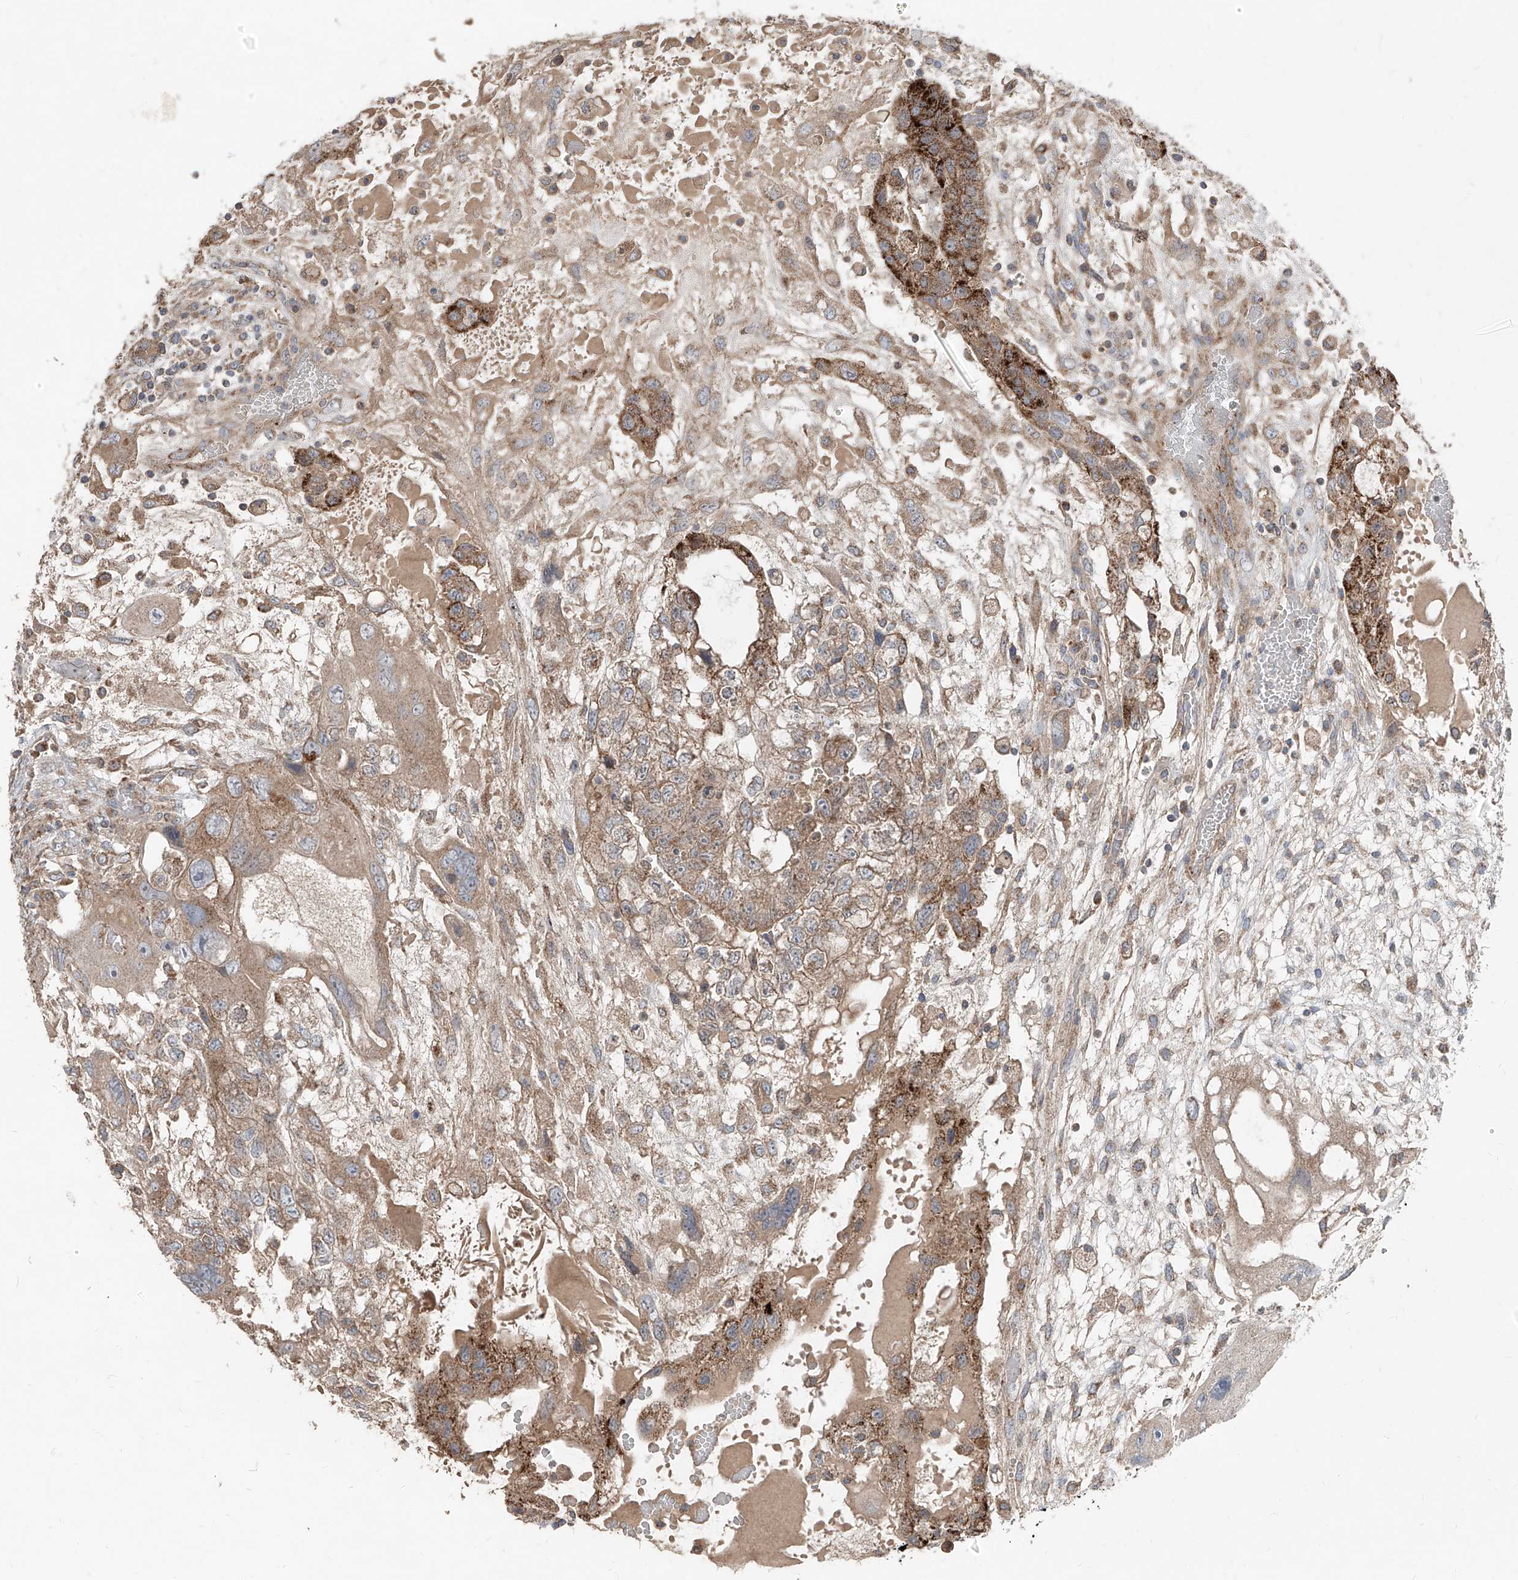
{"staining": {"intensity": "moderate", "quantity": ">75%", "location": "cytoplasmic/membranous"}, "tissue": "testis cancer", "cell_type": "Tumor cells", "image_type": "cancer", "snomed": [{"axis": "morphology", "description": "Carcinoma, Embryonal, NOS"}, {"axis": "topography", "description": "Testis"}], "caption": "This is a histology image of immunohistochemistry staining of embryonal carcinoma (testis), which shows moderate positivity in the cytoplasmic/membranous of tumor cells.", "gene": "ABCD3", "patient": {"sex": "male", "age": 36}}